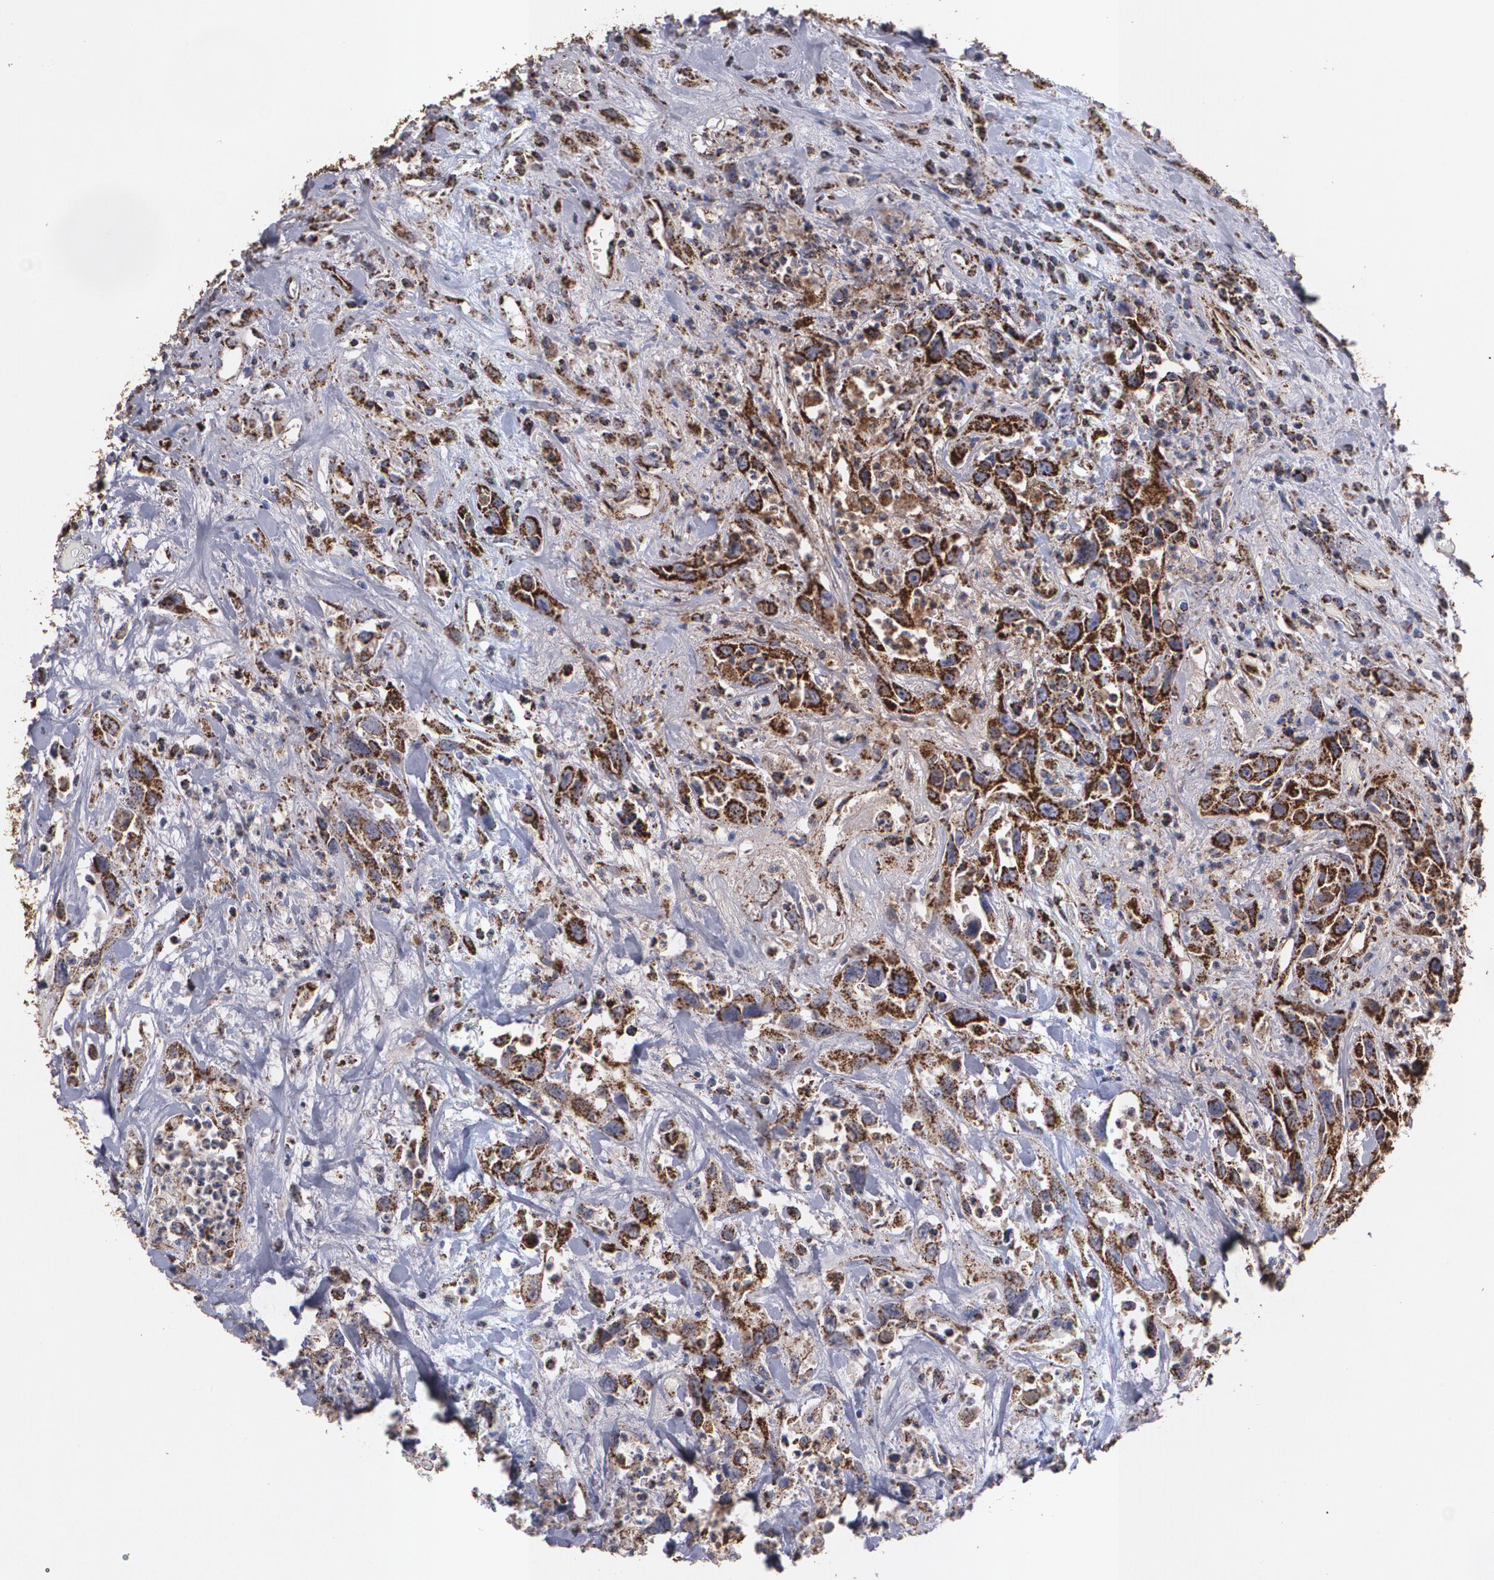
{"staining": {"intensity": "strong", "quantity": ">75%", "location": "cytoplasmic/membranous"}, "tissue": "urothelial cancer", "cell_type": "Tumor cells", "image_type": "cancer", "snomed": [{"axis": "morphology", "description": "Urothelial carcinoma, High grade"}, {"axis": "topography", "description": "Urinary bladder"}], "caption": "Approximately >75% of tumor cells in urothelial cancer display strong cytoplasmic/membranous protein staining as visualized by brown immunohistochemical staining.", "gene": "HSPD1", "patient": {"sex": "female", "age": 84}}